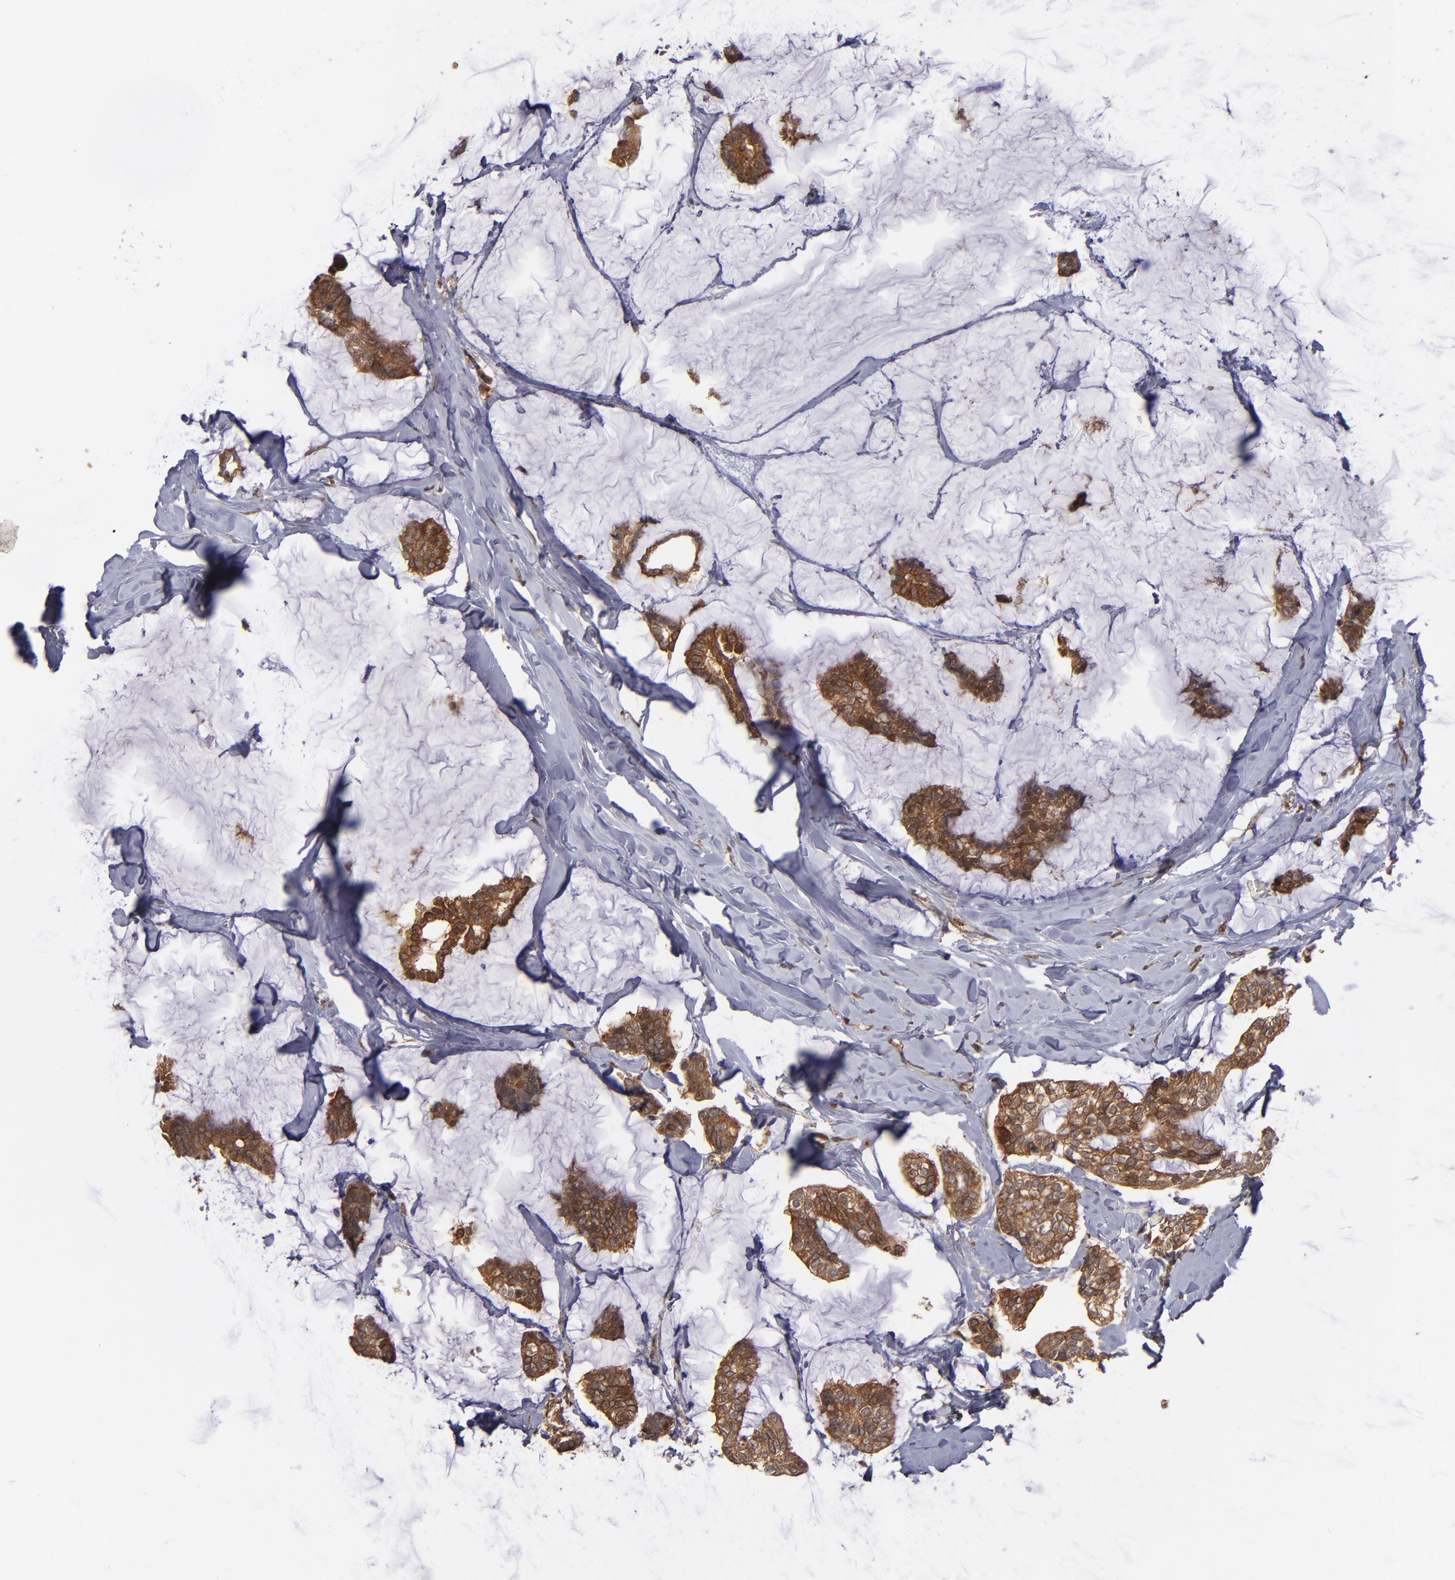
{"staining": {"intensity": "strong", "quantity": ">75%", "location": "cytoplasmic/membranous"}, "tissue": "breast cancer", "cell_type": "Tumor cells", "image_type": "cancer", "snomed": [{"axis": "morphology", "description": "Duct carcinoma"}, {"axis": "topography", "description": "Breast"}], "caption": "Immunohistochemical staining of human breast cancer (invasive ductal carcinoma) demonstrates high levels of strong cytoplasmic/membranous protein positivity in about >75% of tumor cells.", "gene": "BDKRB1", "patient": {"sex": "female", "age": 93}}